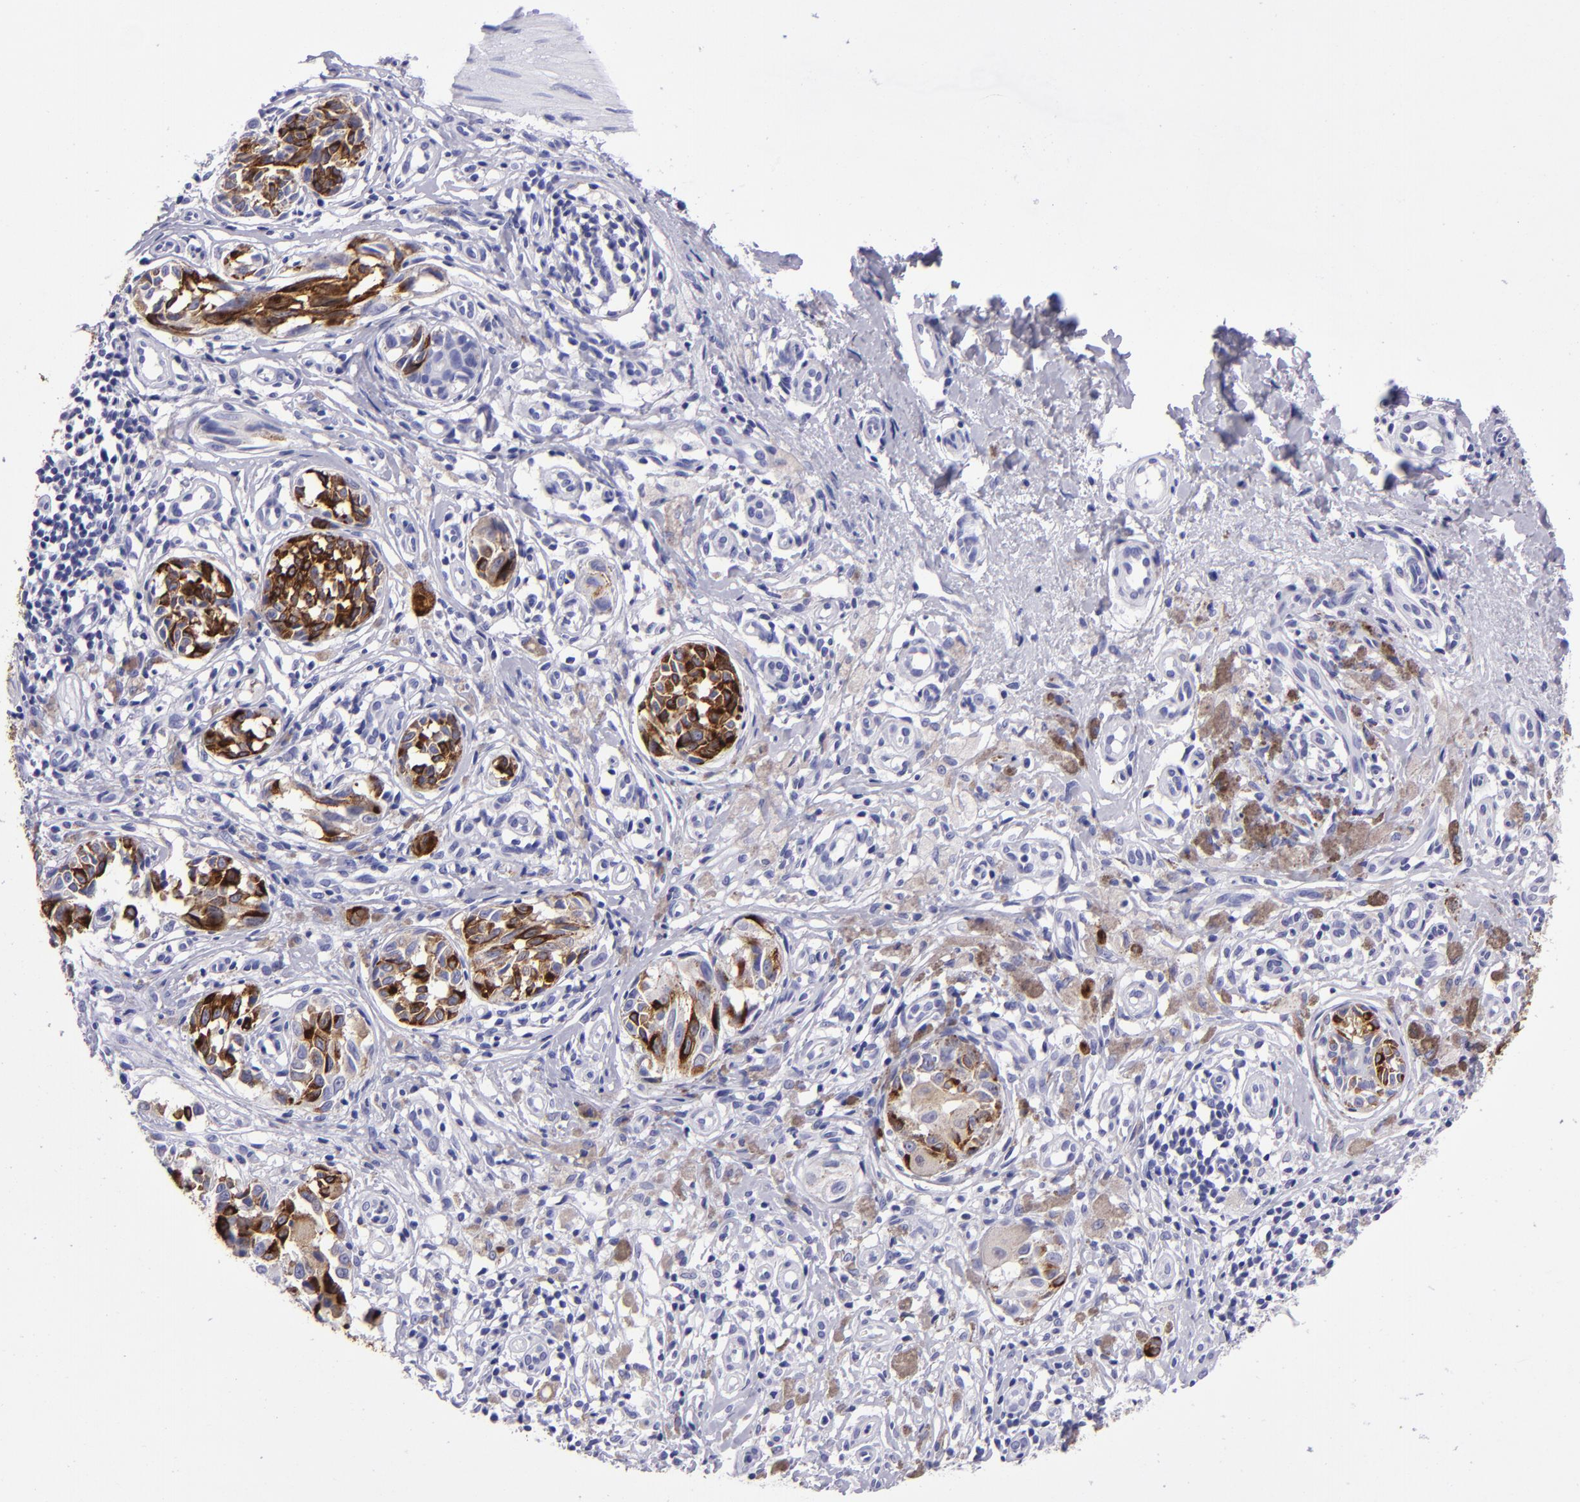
{"staining": {"intensity": "strong", "quantity": ">75%", "location": "cytoplasmic/membranous"}, "tissue": "melanoma", "cell_type": "Tumor cells", "image_type": "cancer", "snomed": [{"axis": "morphology", "description": "Malignant melanoma, NOS"}, {"axis": "topography", "description": "Skin"}], "caption": "The image demonstrates immunohistochemical staining of melanoma. There is strong cytoplasmic/membranous expression is appreciated in approximately >75% of tumor cells. The staining was performed using DAB (3,3'-diaminobenzidine) to visualize the protein expression in brown, while the nuclei were stained in blue with hematoxylin (Magnification: 20x).", "gene": "TYRP1", "patient": {"sex": "male", "age": 67}}